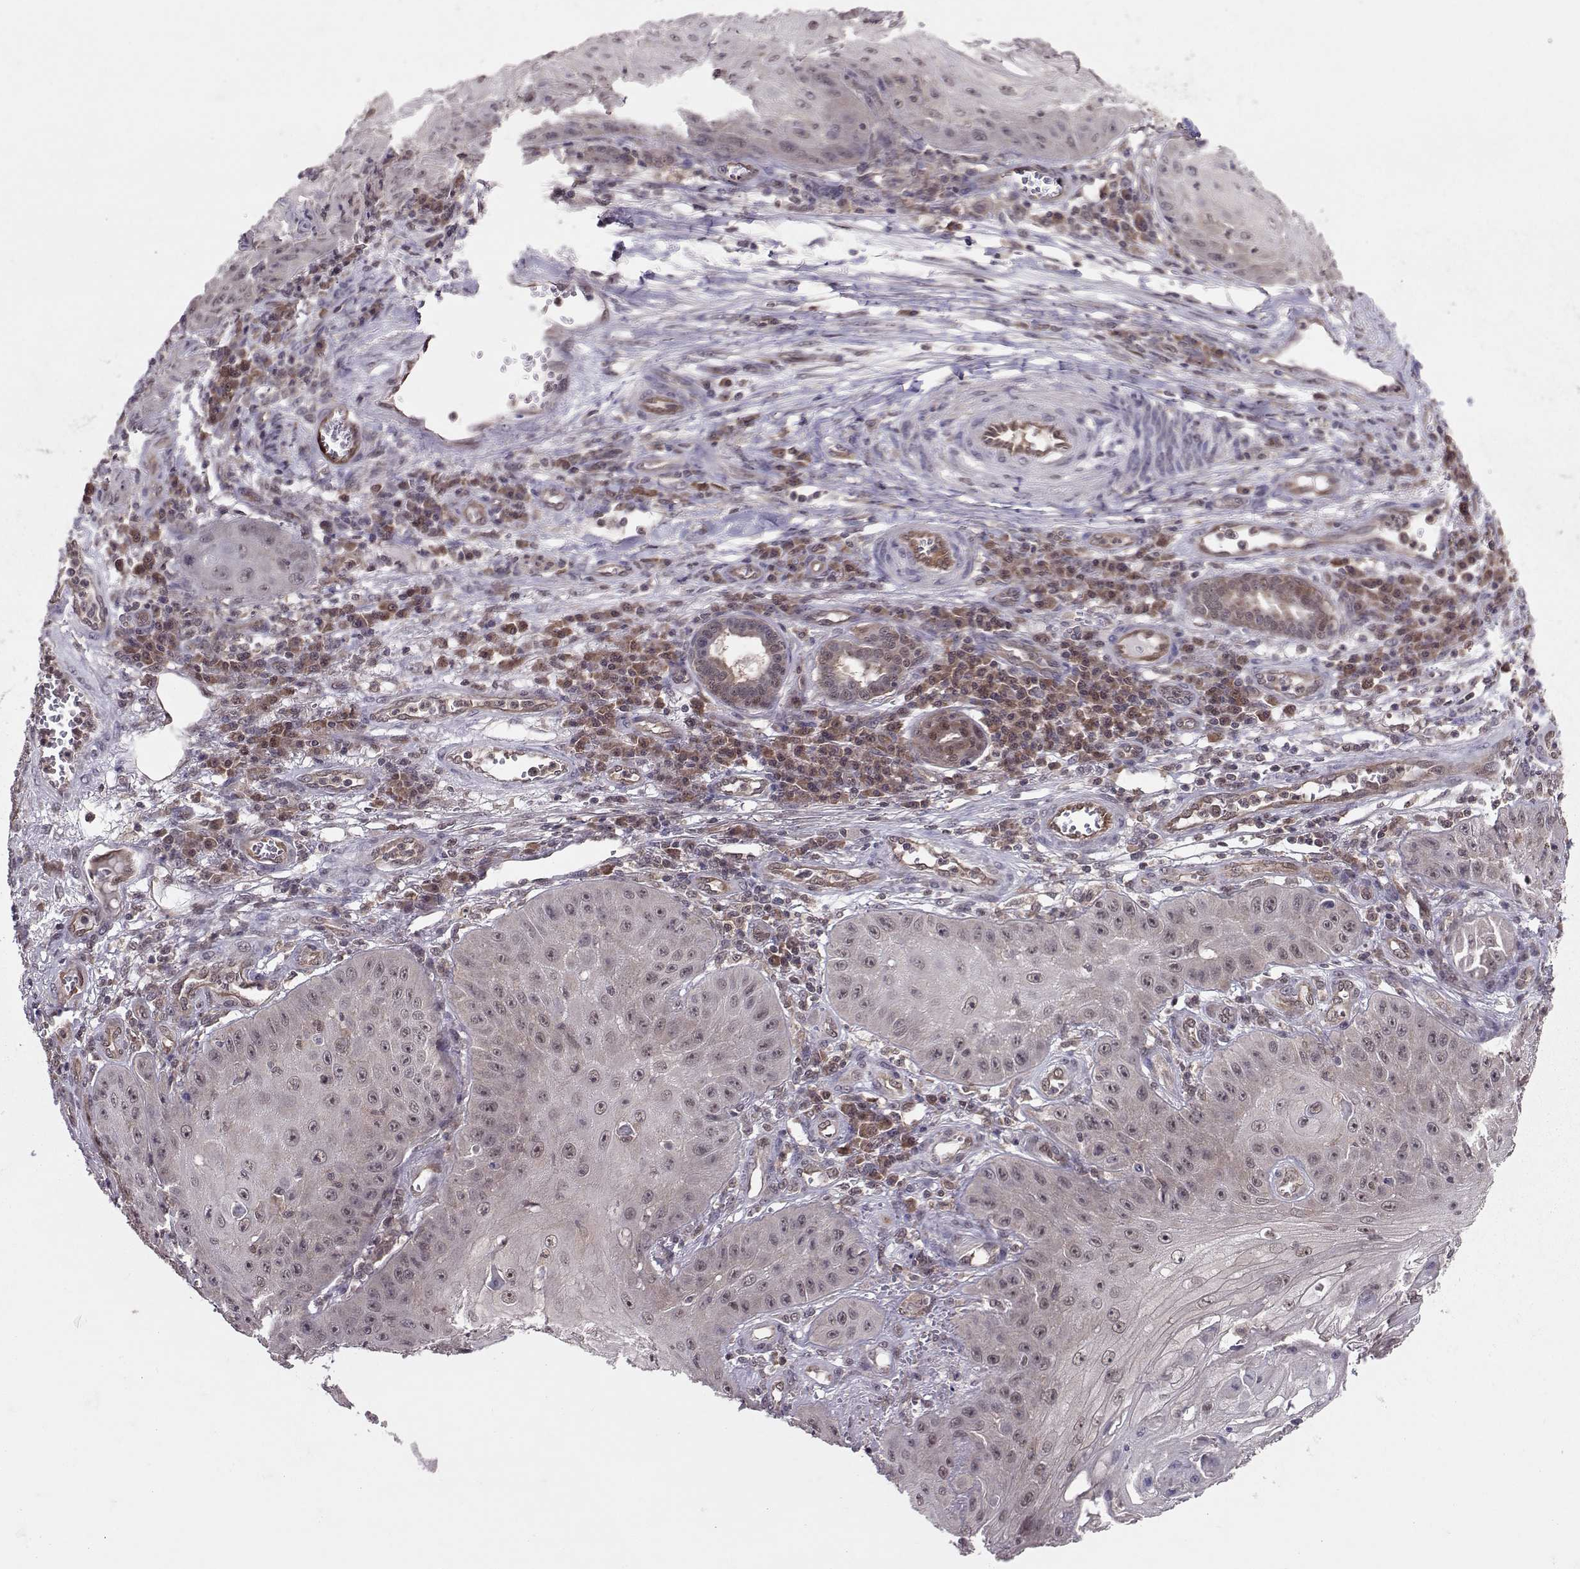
{"staining": {"intensity": "negative", "quantity": "none", "location": "none"}, "tissue": "skin cancer", "cell_type": "Tumor cells", "image_type": "cancer", "snomed": [{"axis": "morphology", "description": "Squamous cell carcinoma, NOS"}, {"axis": "topography", "description": "Skin"}], "caption": "IHC of squamous cell carcinoma (skin) shows no positivity in tumor cells.", "gene": "PPP2R2A", "patient": {"sex": "male", "age": 70}}